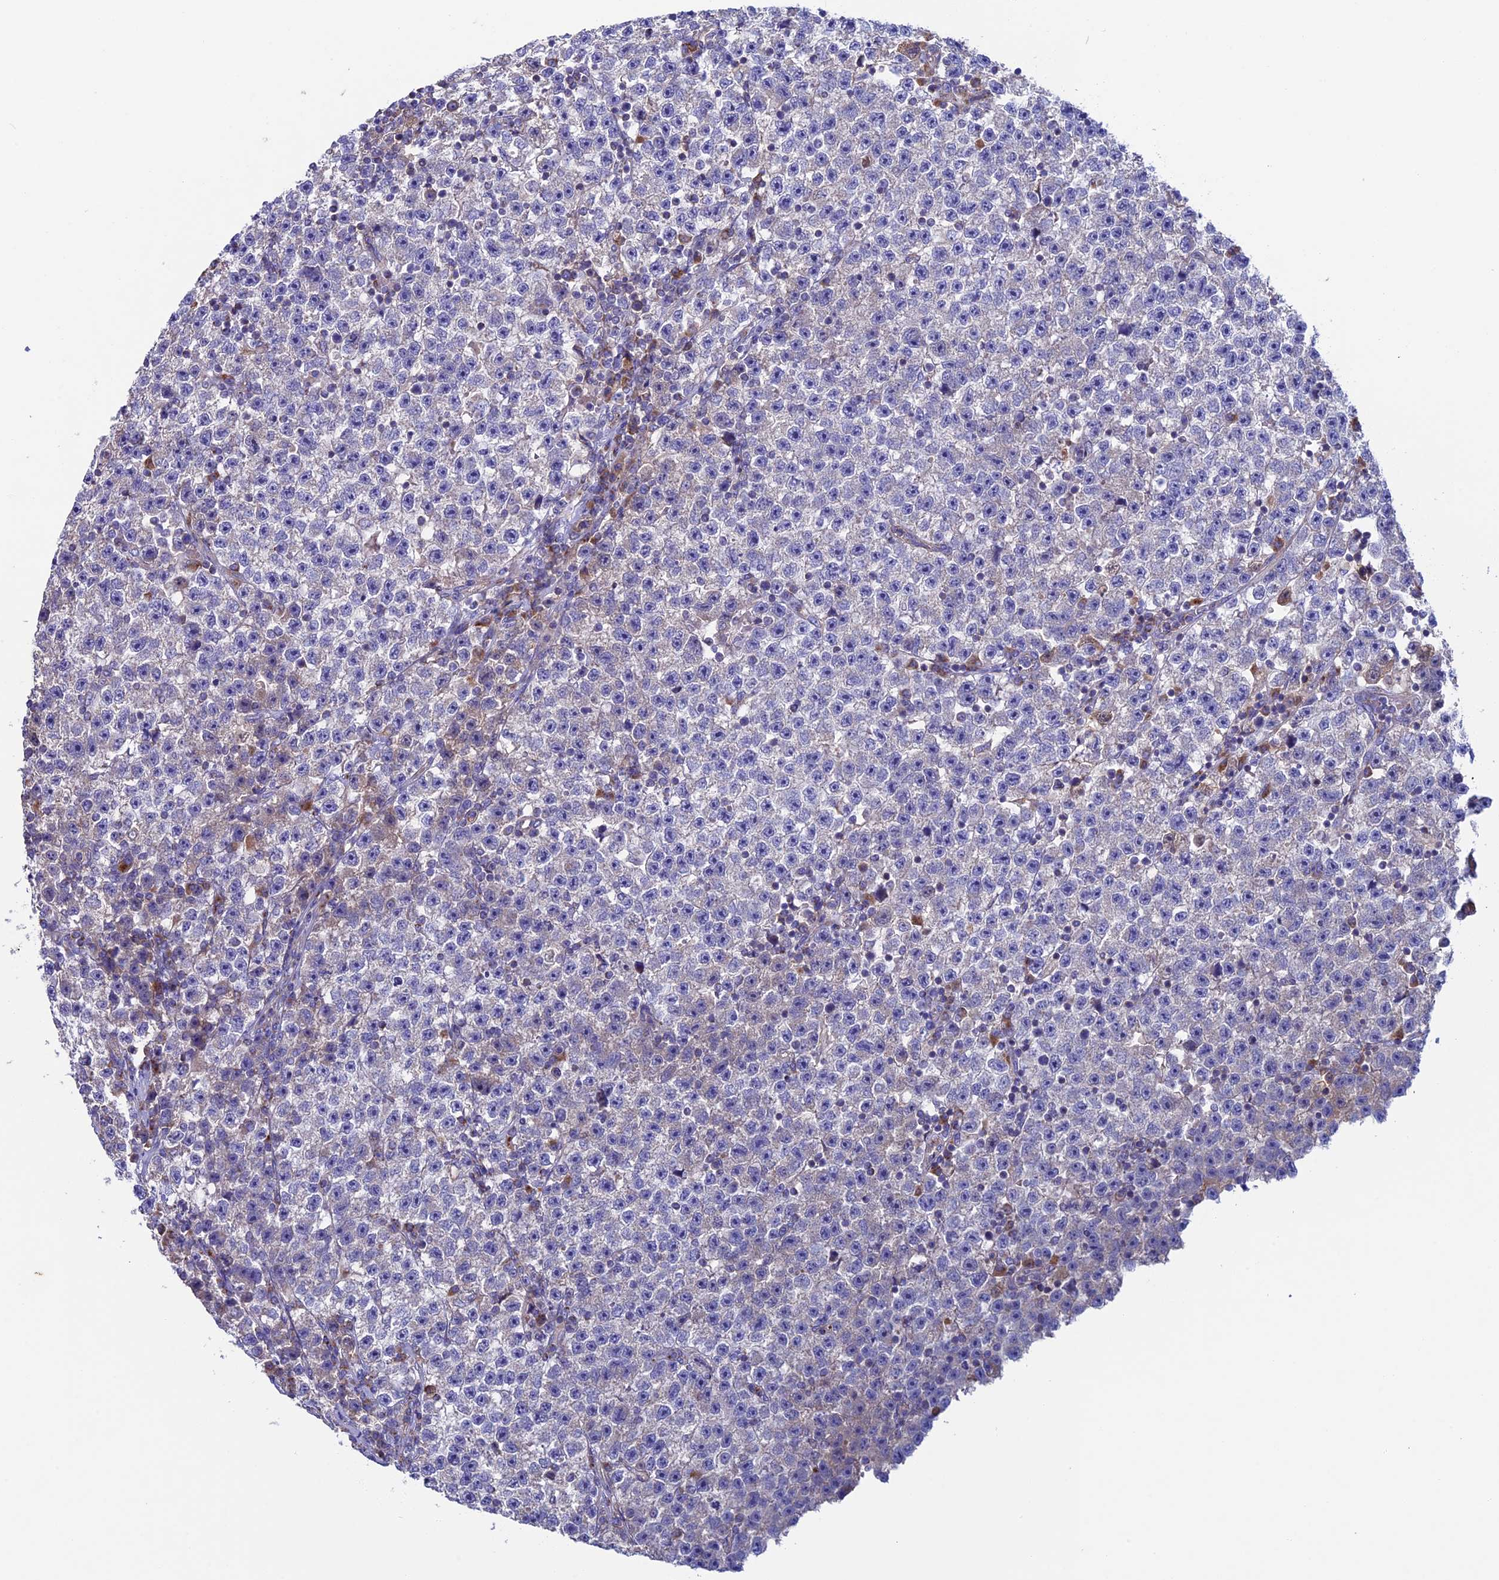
{"staining": {"intensity": "negative", "quantity": "none", "location": "none"}, "tissue": "testis cancer", "cell_type": "Tumor cells", "image_type": "cancer", "snomed": [{"axis": "morphology", "description": "Seminoma, NOS"}, {"axis": "topography", "description": "Testis"}], "caption": "Tumor cells show no significant protein staining in testis cancer.", "gene": "SLC15A5", "patient": {"sex": "male", "age": 22}}